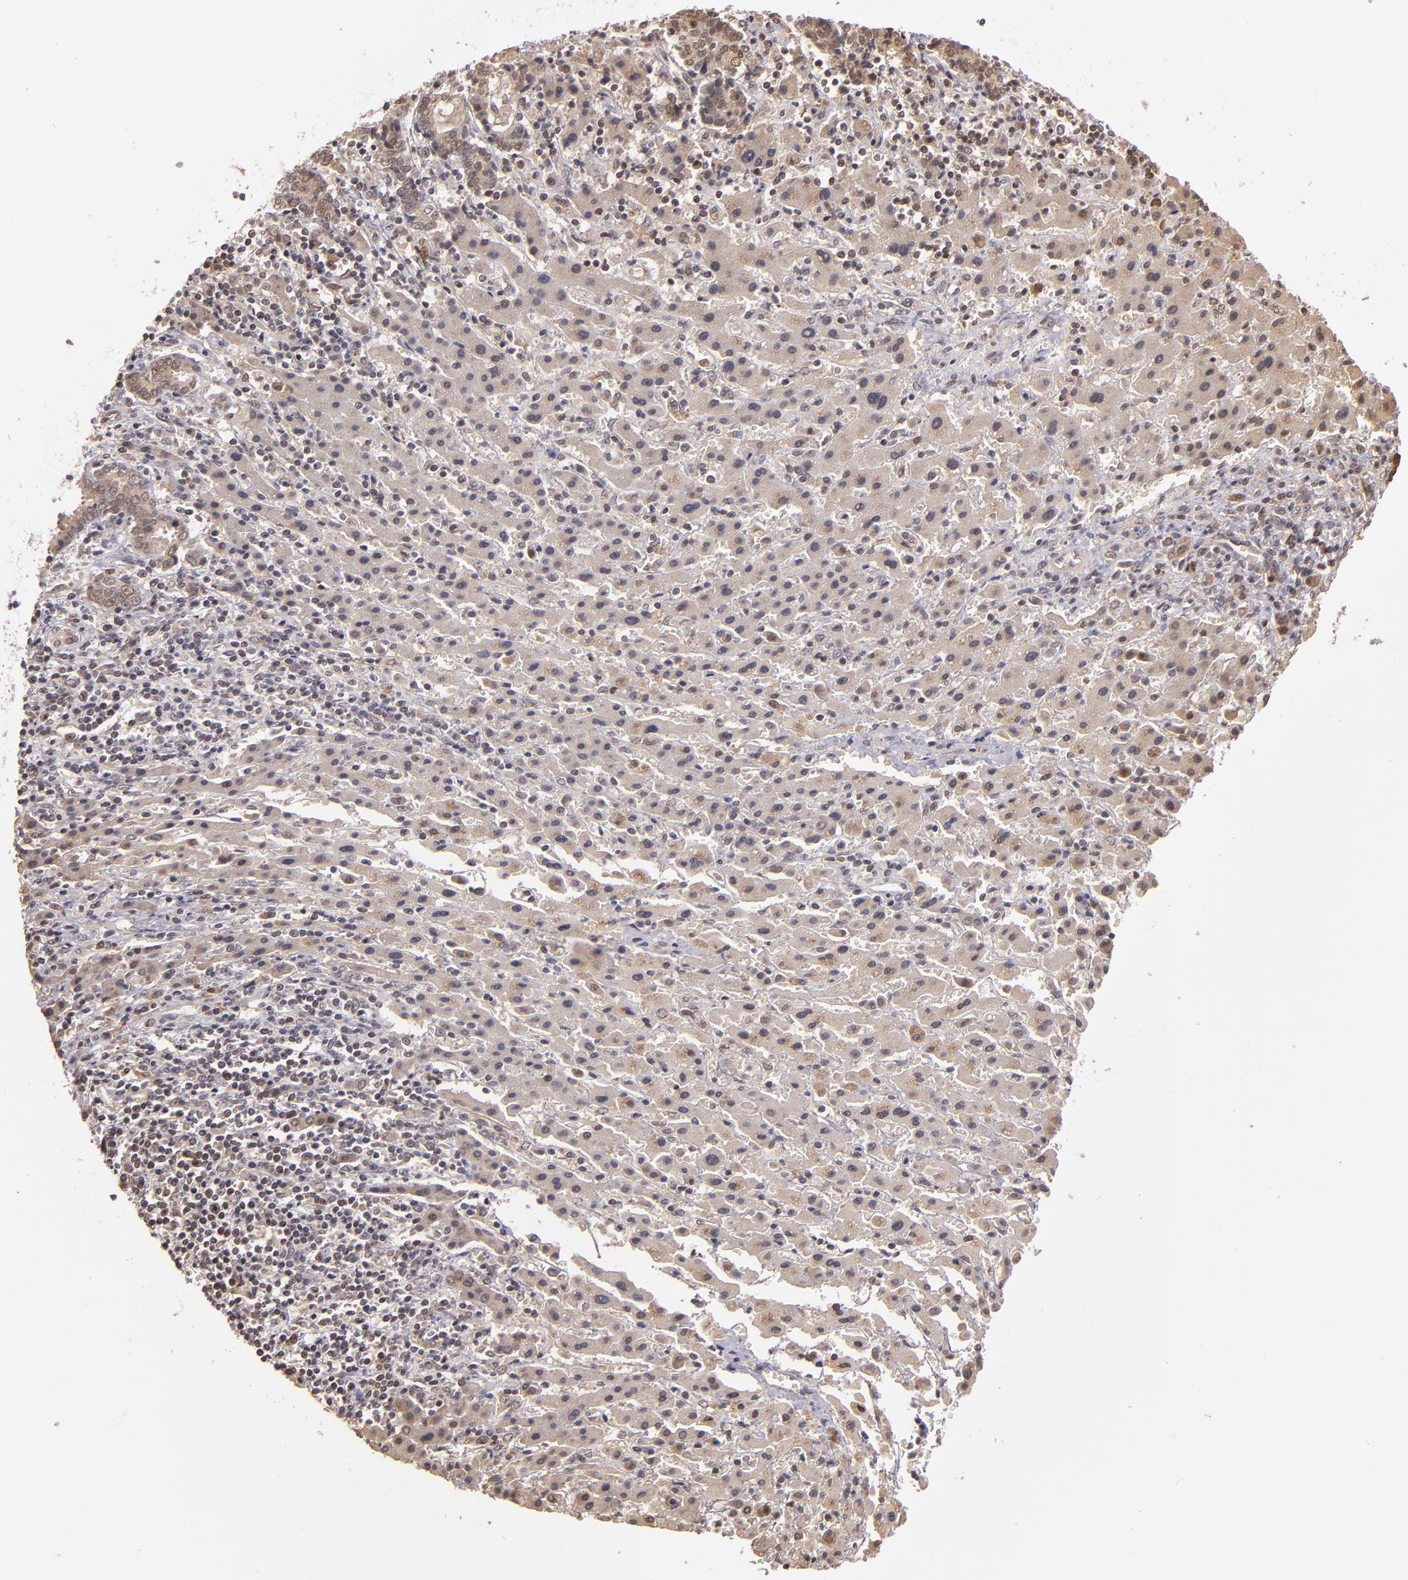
{"staining": {"intensity": "weak", "quantity": ">75%", "location": "cytoplasmic/membranous"}, "tissue": "liver cancer", "cell_type": "Tumor cells", "image_type": "cancer", "snomed": [{"axis": "morphology", "description": "Cholangiocarcinoma"}, {"axis": "topography", "description": "Liver"}], "caption": "The immunohistochemical stain shows weak cytoplasmic/membranous staining in tumor cells of cholangiocarcinoma (liver) tissue.", "gene": "ABHD12B", "patient": {"sex": "male", "age": 57}}